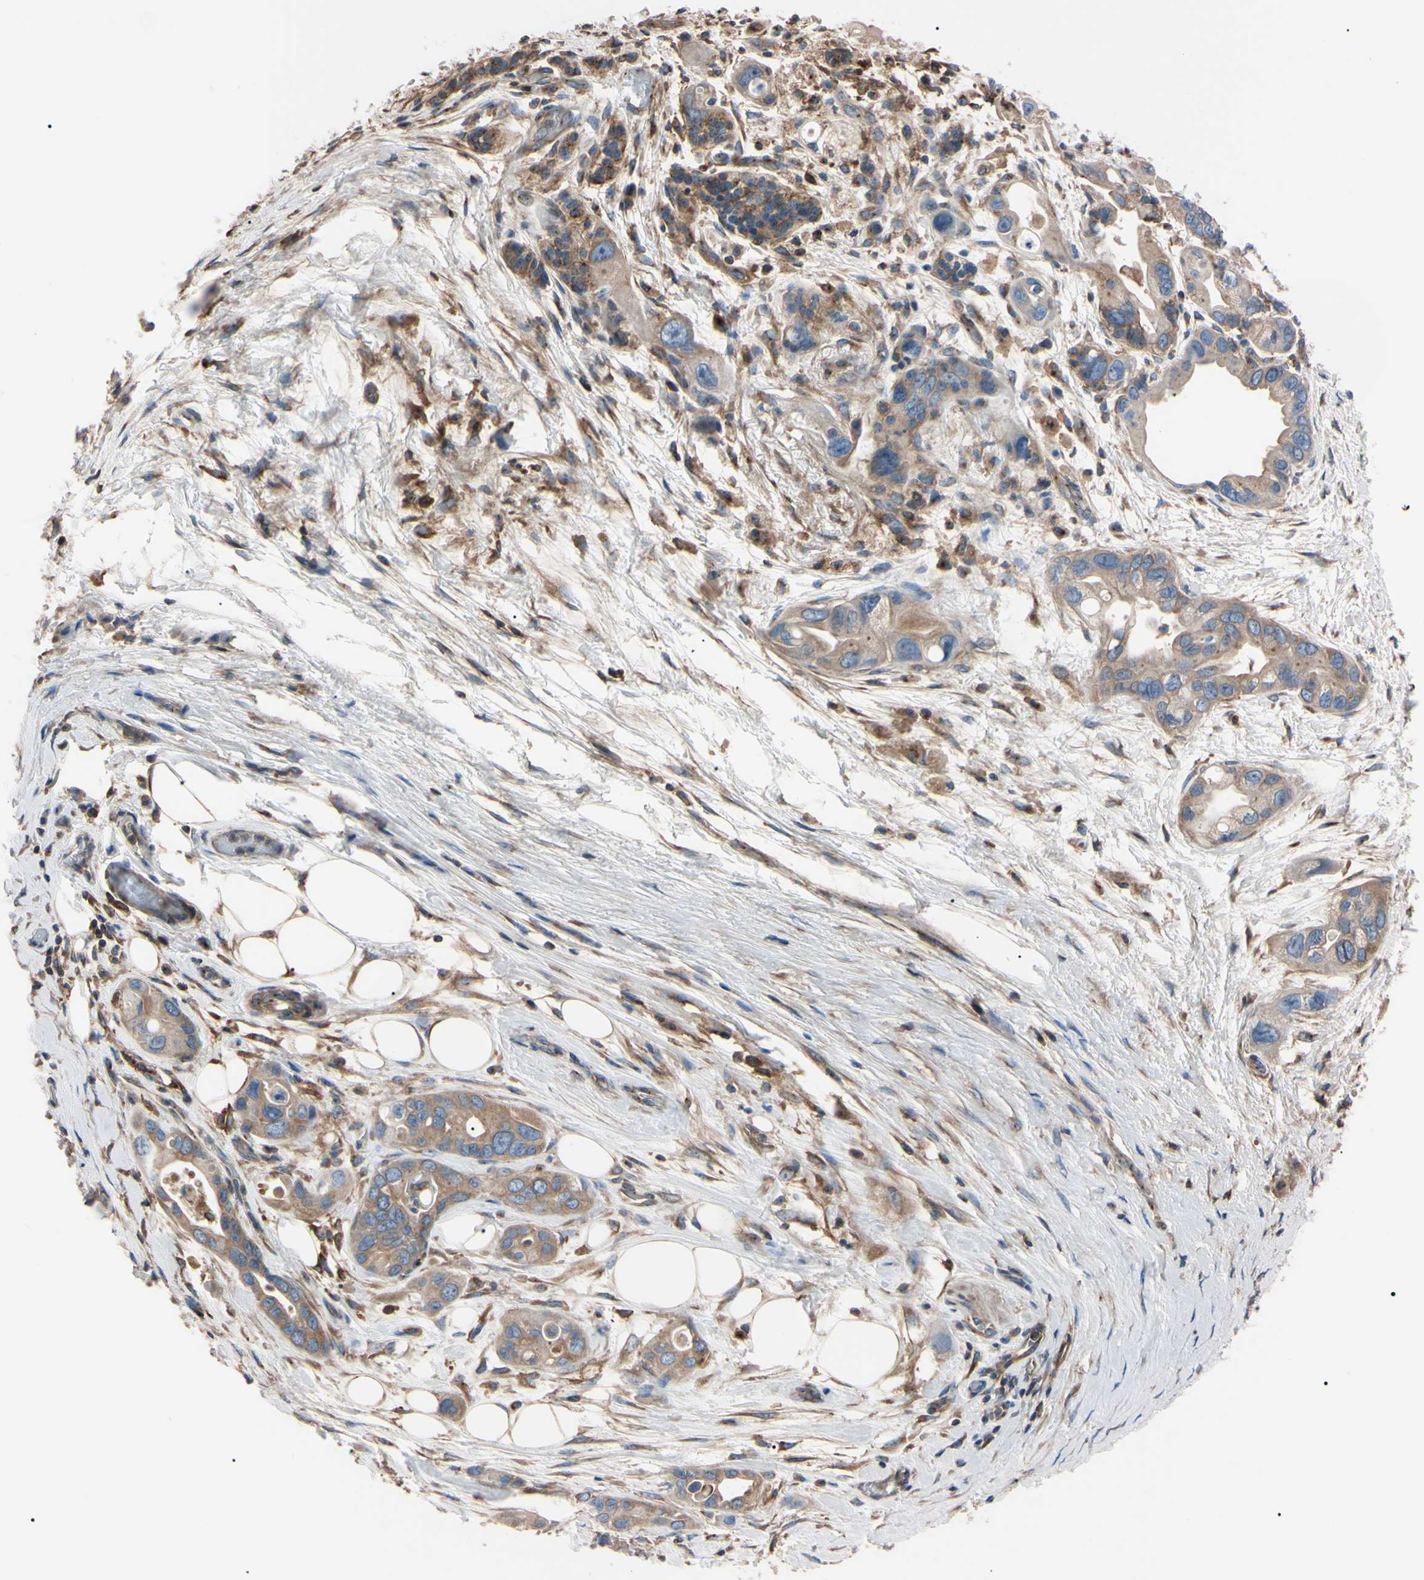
{"staining": {"intensity": "moderate", "quantity": ">75%", "location": "cytoplasmic/membranous"}, "tissue": "pancreatic cancer", "cell_type": "Tumor cells", "image_type": "cancer", "snomed": [{"axis": "morphology", "description": "Adenocarcinoma, NOS"}, {"axis": "topography", "description": "Pancreas"}], "caption": "DAB immunohistochemical staining of pancreatic cancer demonstrates moderate cytoplasmic/membranous protein positivity in approximately >75% of tumor cells.", "gene": "PRKACA", "patient": {"sex": "female", "age": 77}}